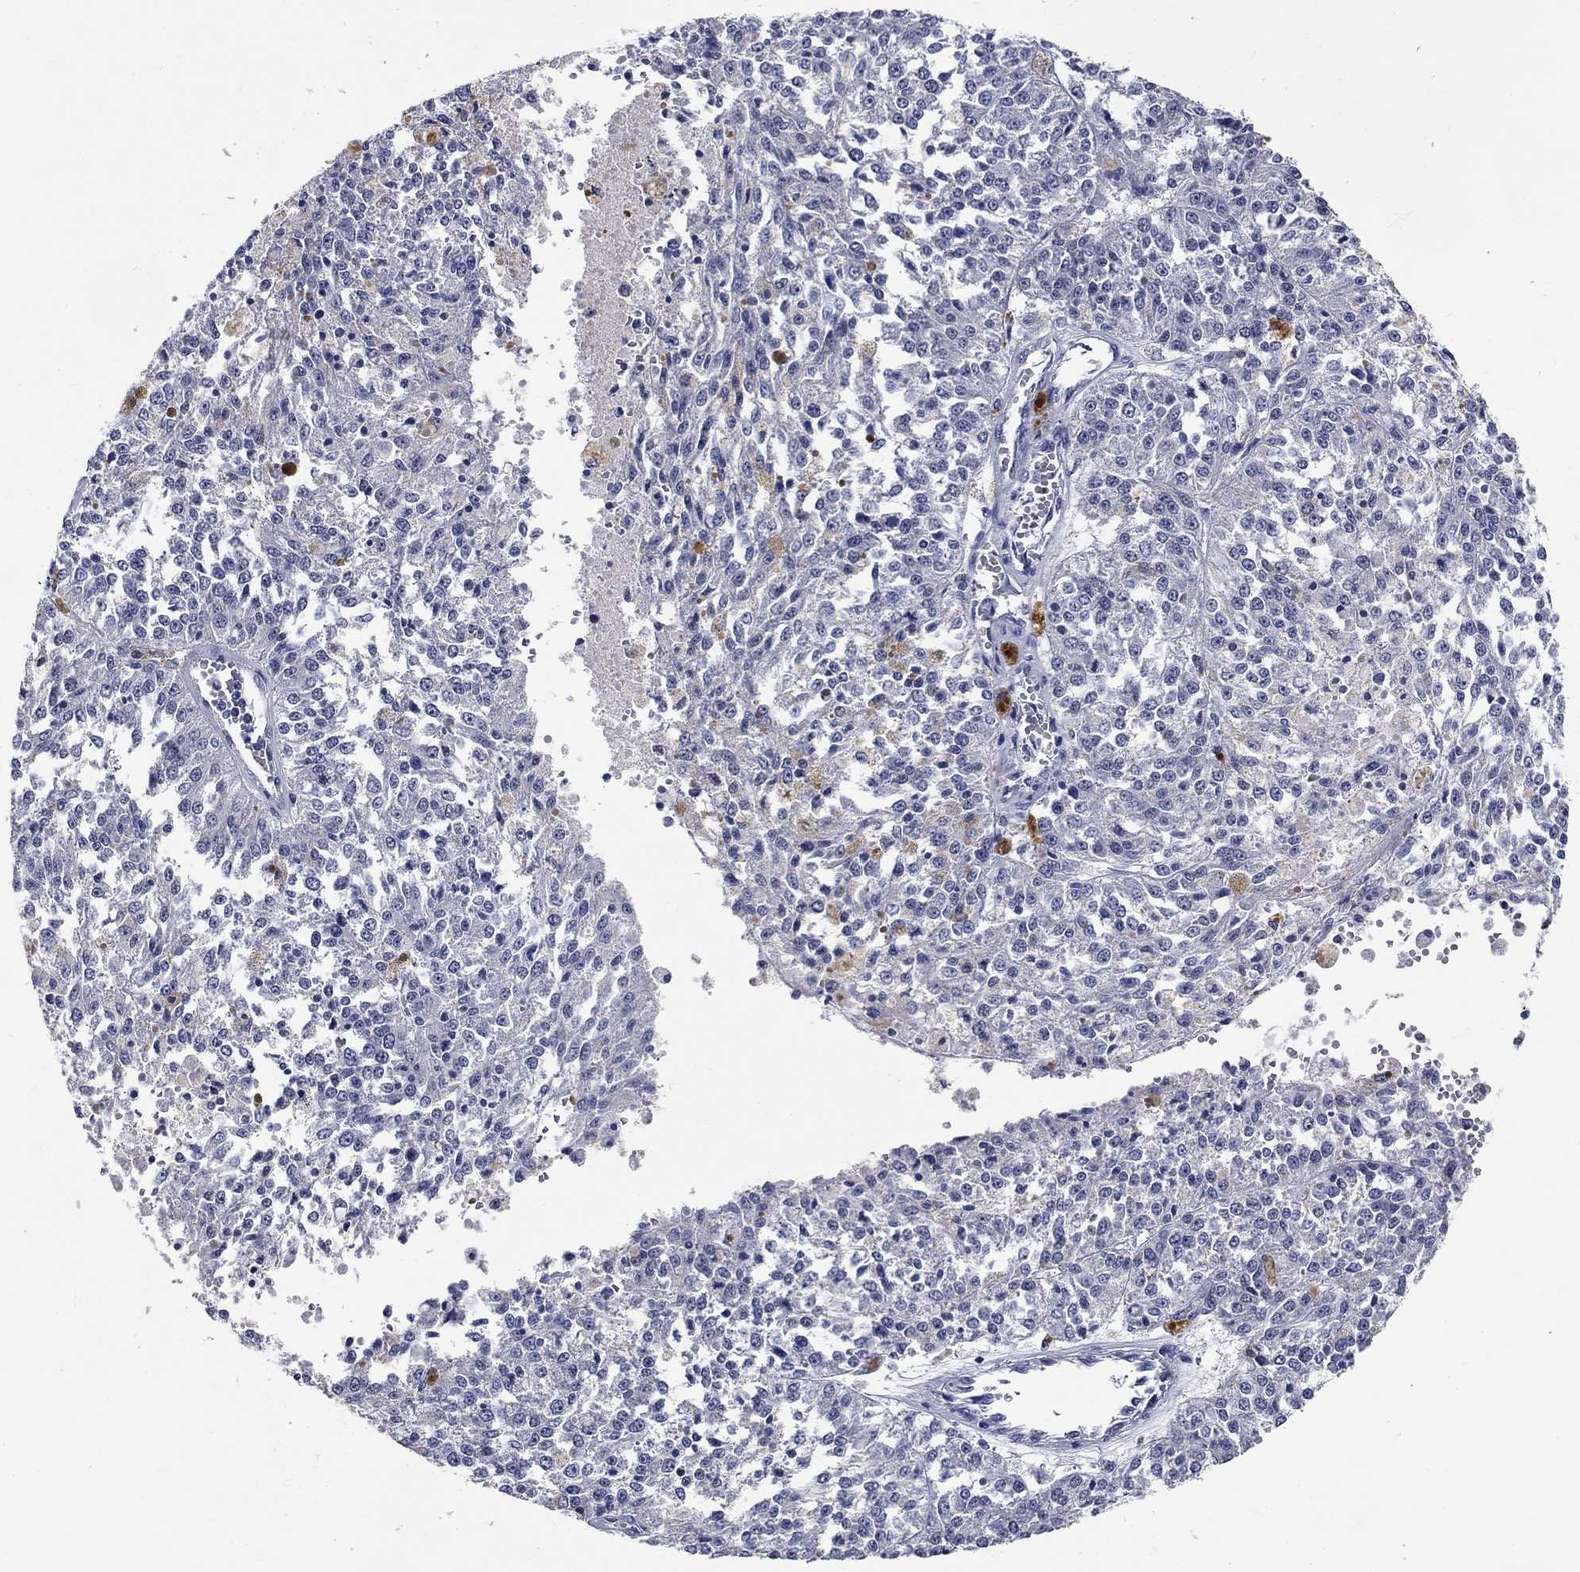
{"staining": {"intensity": "negative", "quantity": "none", "location": "none"}, "tissue": "melanoma", "cell_type": "Tumor cells", "image_type": "cancer", "snomed": [{"axis": "morphology", "description": "Malignant melanoma, Metastatic site"}, {"axis": "topography", "description": "Lymph node"}], "caption": "Protein analysis of malignant melanoma (metastatic site) displays no significant positivity in tumor cells. Nuclei are stained in blue.", "gene": "GRIN1", "patient": {"sex": "female", "age": 64}}